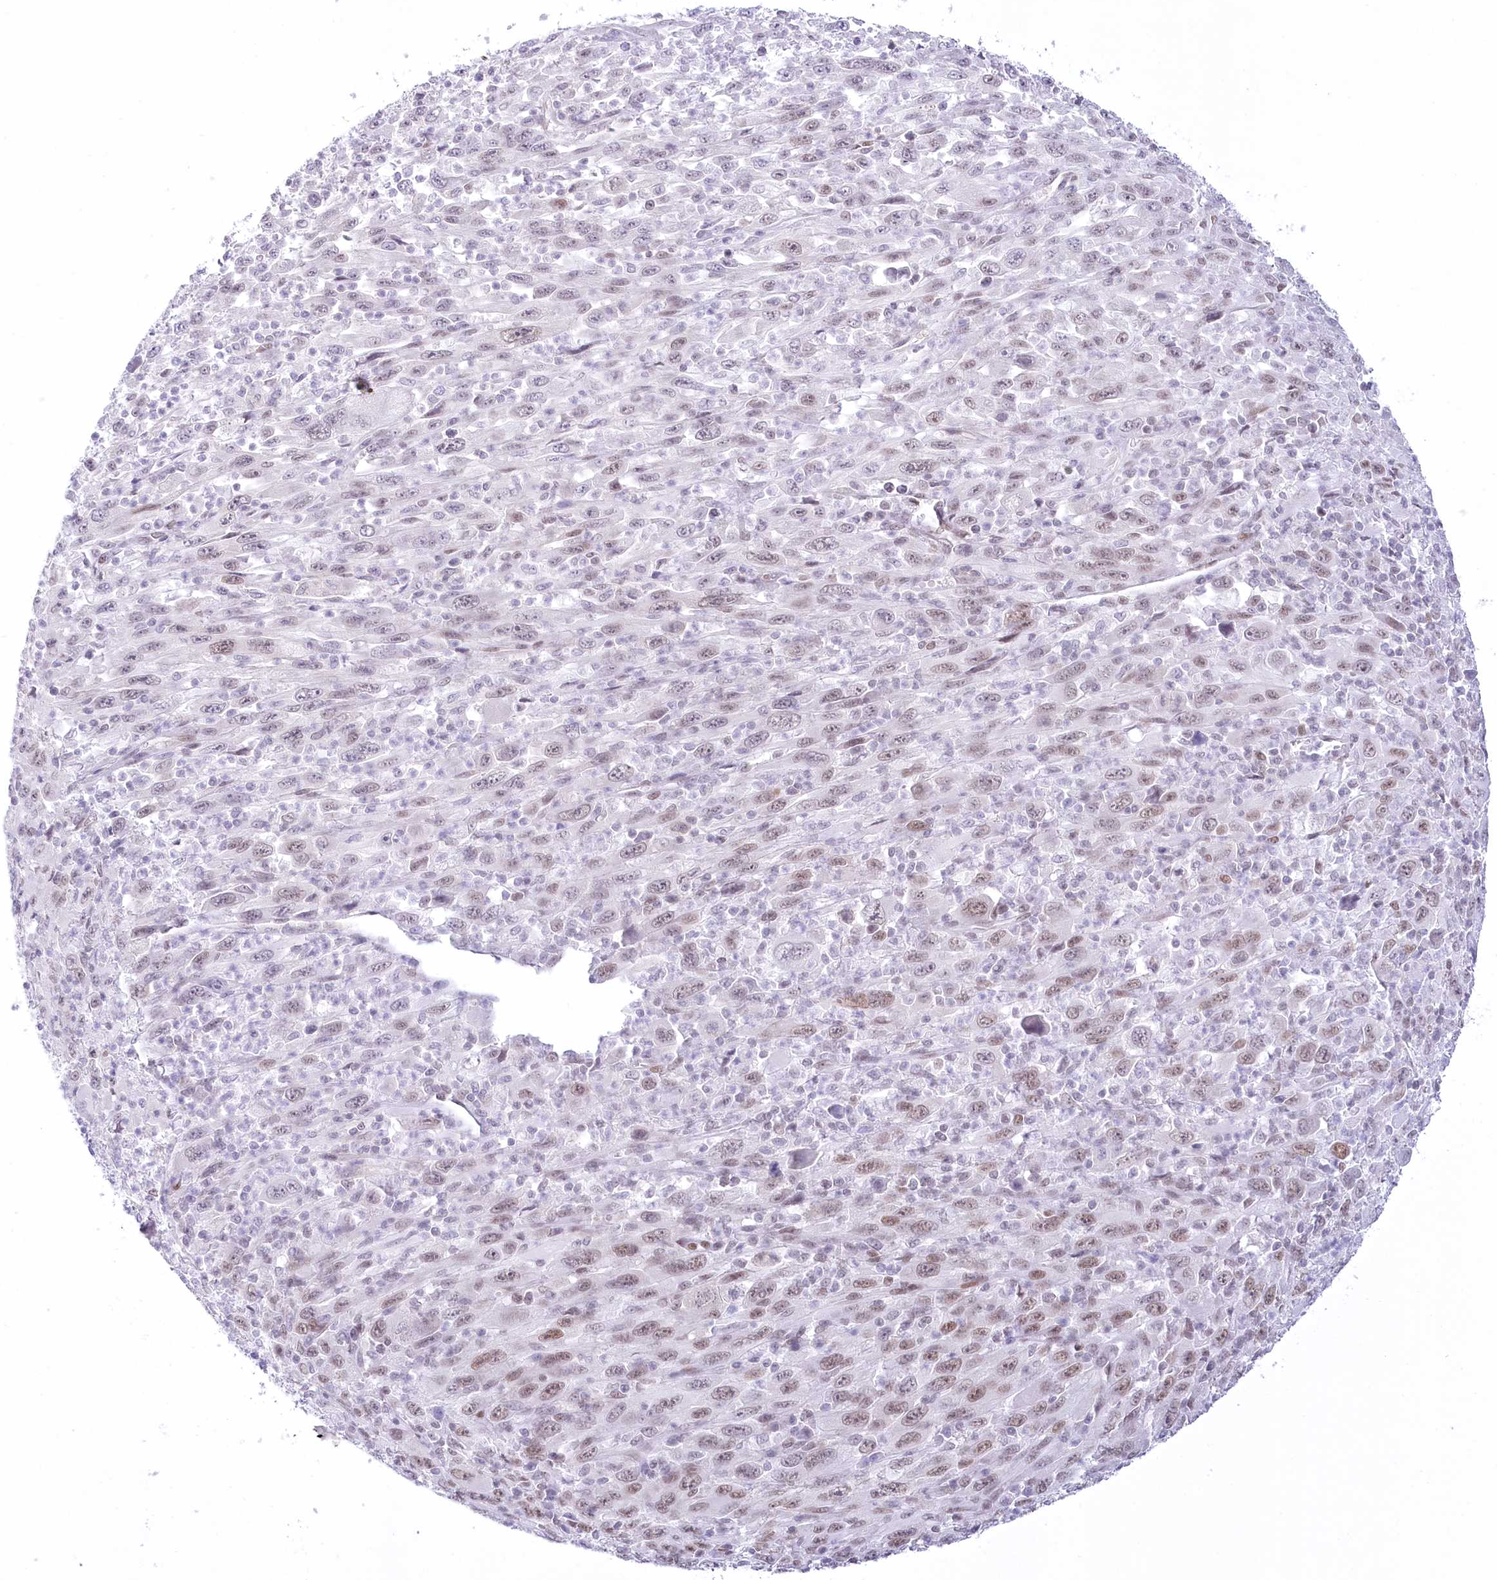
{"staining": {"intensity": "weak", "quantity": "25%-75%", "location": "nuclear"}, "tissue": "melanoma", "cell_type": "Tumor cells", "image_type": "cancer", "snomed": [{"axis": "morphology", "description": "Malignant melanoma, Metastatic site"}, {"axis": "topography", "description": "Skin"}], "caption": "Immunohistochemistry (IHC) staining of malignant melanoma (metastatic site), which exhibits low levels of weak nuclear positivity in about 25%-75% of tumor cells indicating weak nuclear protein expression. The staining was performed using DAB (3,3'-diaminobenzidine) (brown) for protein detection and nuclei were counterstained in hematoxylin (blue).", "gene": "HNRNPA0", "patient": {"sex": "female", "age": 56}}